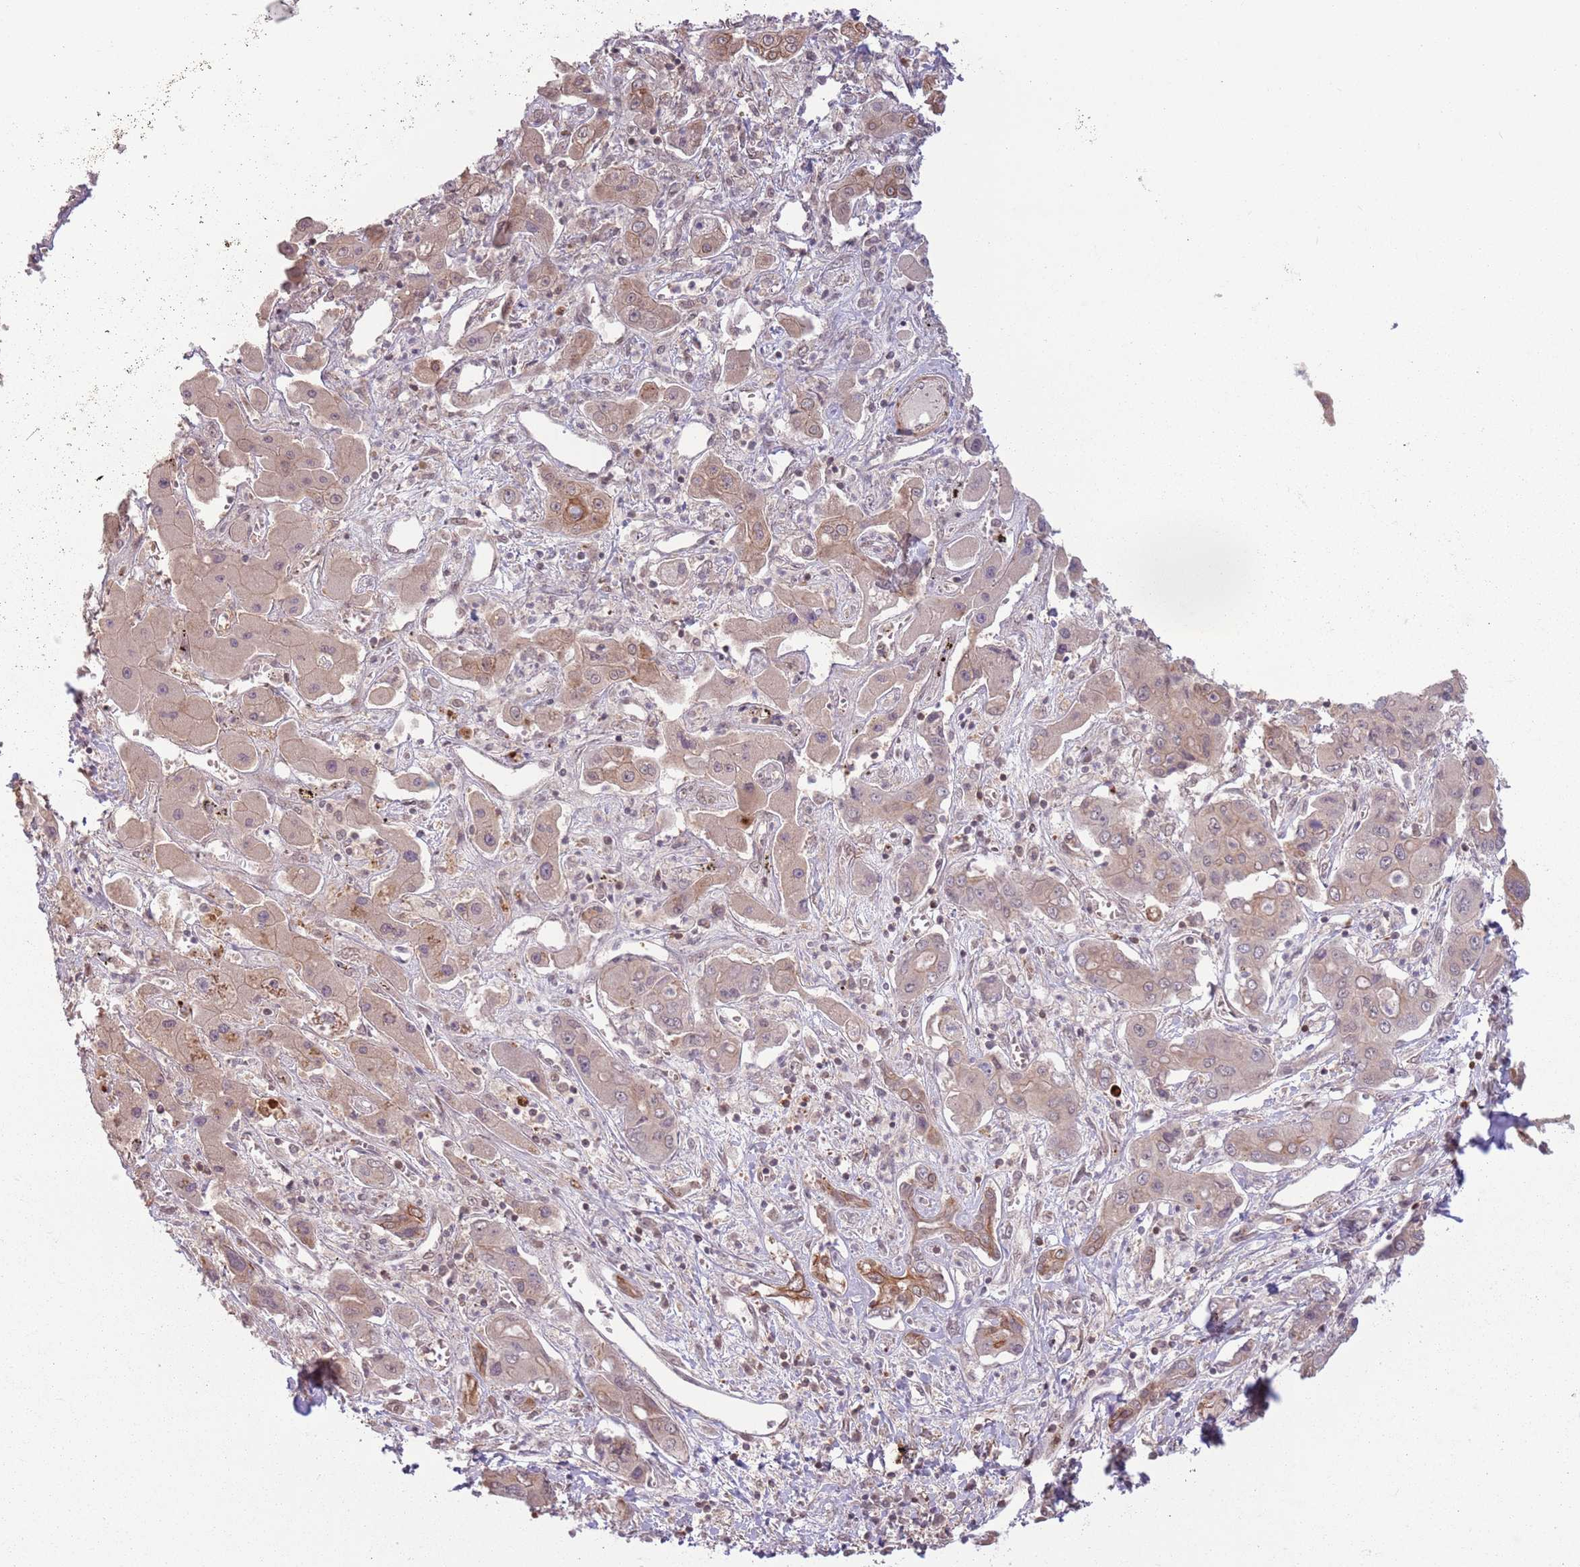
{"staining": {"intensity": "moderate", "quantity": "<25%", "location": "cytoplasmic/membranous"}, "tissue": "liver cancer", "cell_type": "Tumor cells", "image_type": "cancer", "snomed": [{"axis": "morphology", "description": "Cholangiocarcinoma"}, {"axis": "topography", "description": "Liver"}], "caption": "A high-resolution histopathology image shows IHC staining of liver cancer, which exhibits moderate cytoplasmic/membranous expression in about <25% of tumor cells. Using DAB (brown) and hematoxylin (blue) stains, captured at high magnification using brightfield microscopy.", "gene": "CCDC154", "patient": {"sex": "male", "age": 67}}